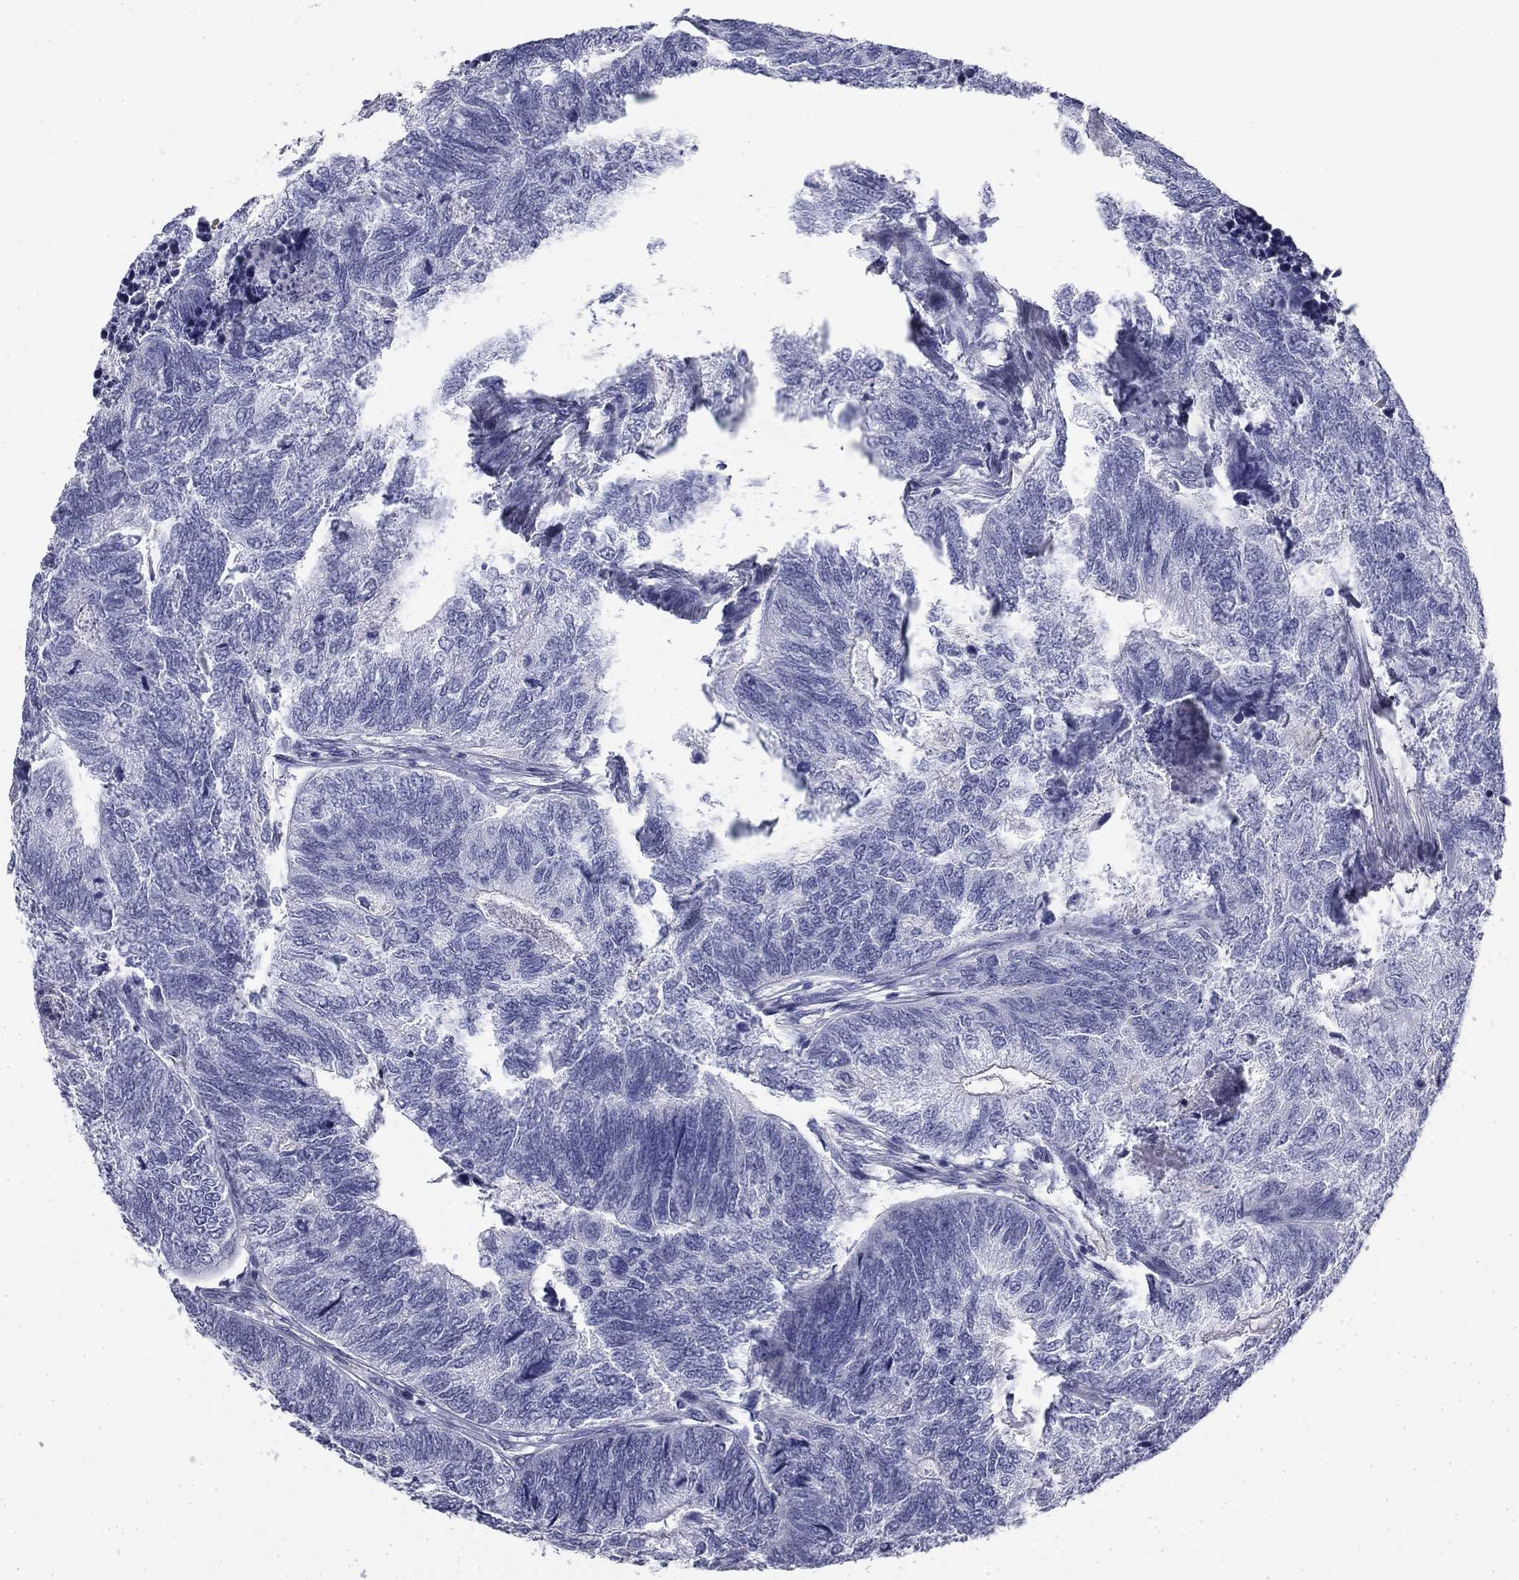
{"staining": {"intensity": "negative", "quantity": "none", "location": "none"}, "tissue": "colorectal cancer", "cell_type": "Tumor cells", "image_type": "cancer", "snomed": [{"axis": "morphology", "description": "Adenocarcinoma, NOS"}, {"axis": "topography", "description": "Colon"}], "caption": "DAB (3,3'-diaminobenzidine) immunohistochemical staining of colorectal cancer demonstrates no significant staining in tumor cells. The staining is performed using DAB brown chromogen with nuclei counter-stained in using hematoxylin.", "gene": "BCL2L14", "patient": {"sex": "female", "age": 67}}